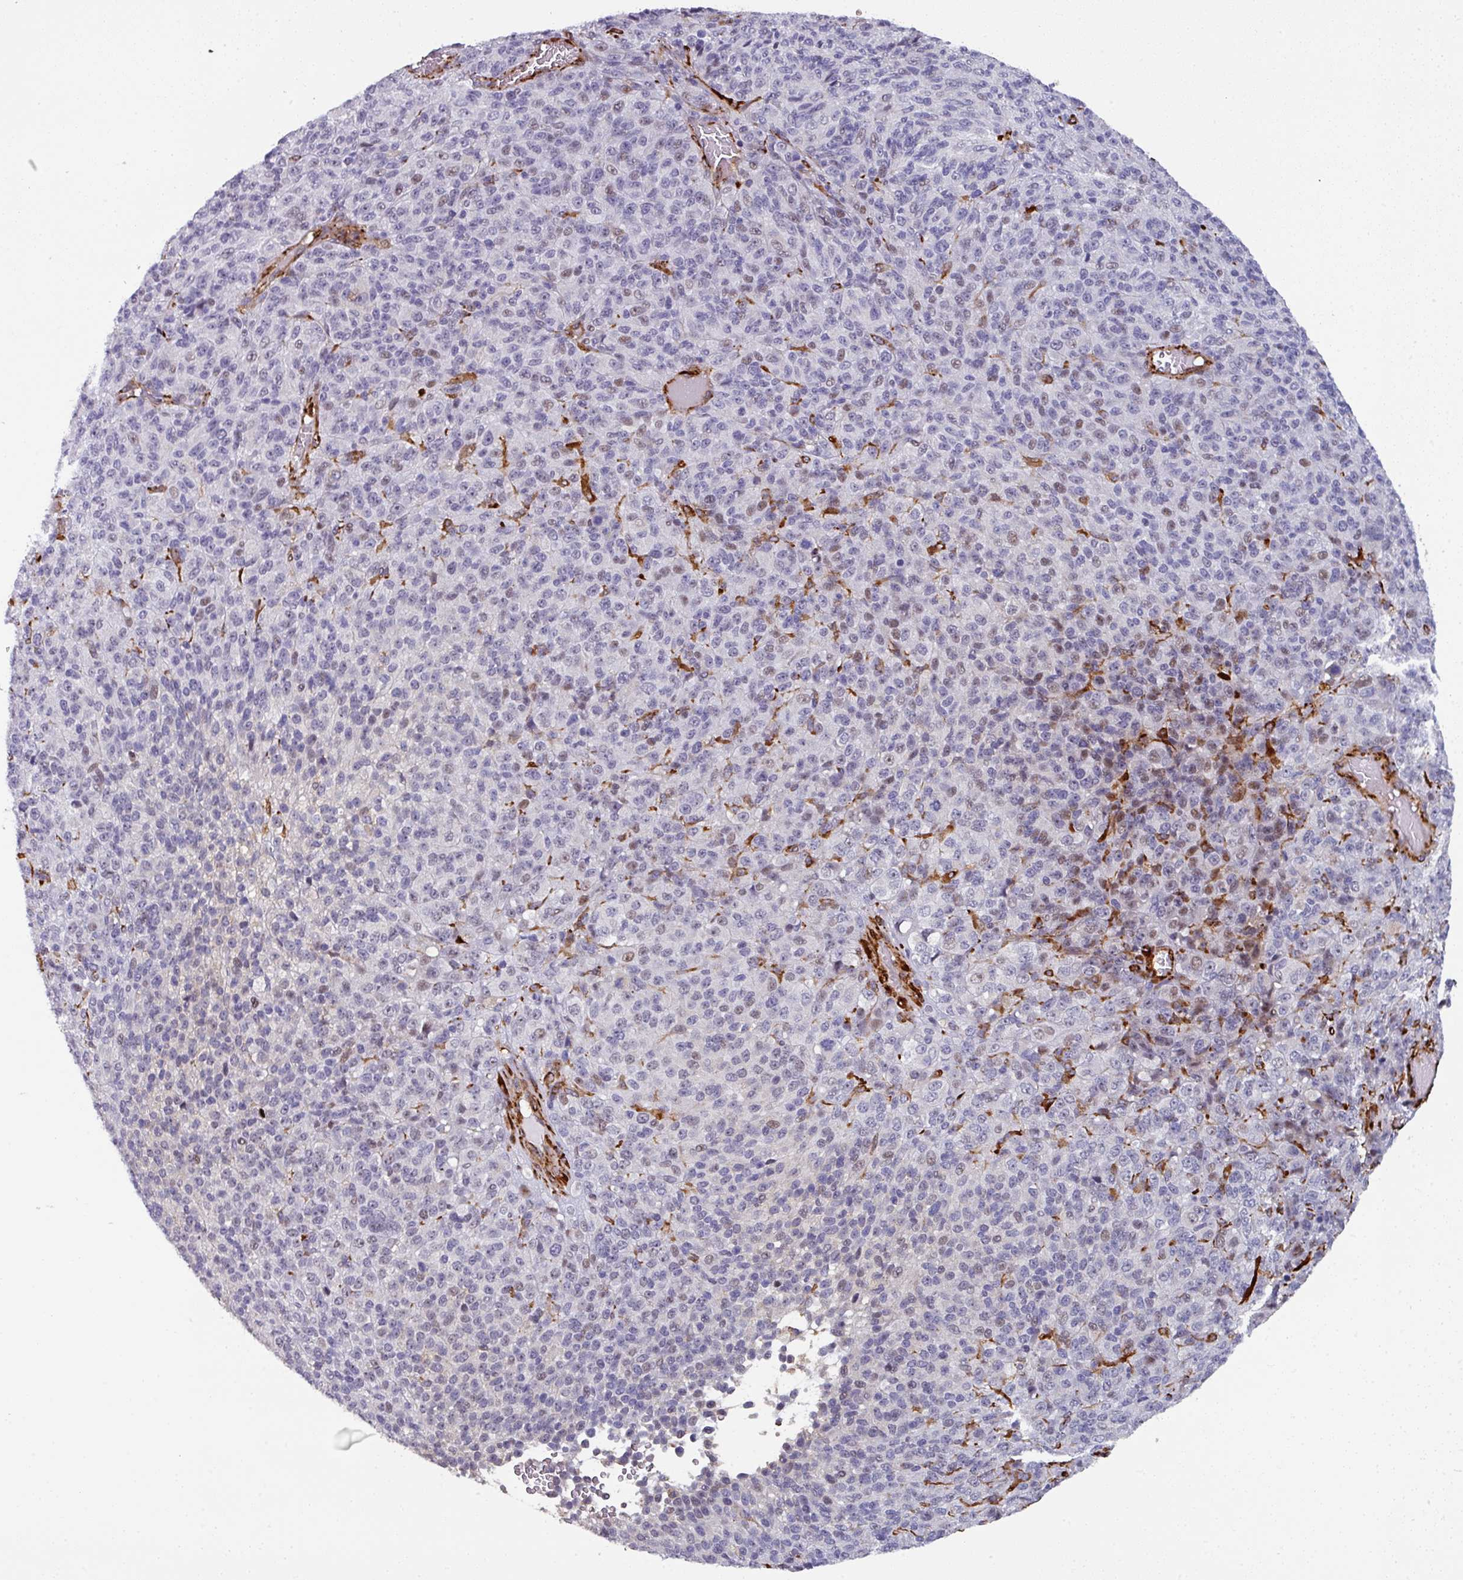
{"staining": {"intensity": "moderate", "quantity": "<25%", "location": "nuclear"}, "tissue": "melanoma", "cell_type": "Tumor cells", "image_type": "cancer", "snomed": [{"axis": "morphology", "description": "Malignant melanoma, Metastatic site"}, {"axis": "topography", "description": "Brain"}], "caption": "IHC (DAB) staining of malignant melanoma (metastatic site) exhibits moderate nuclear protein positivity in about <25% of tumor cells.", "gene": "BEND5", "patient": {"sex": "female", "age": 56}}